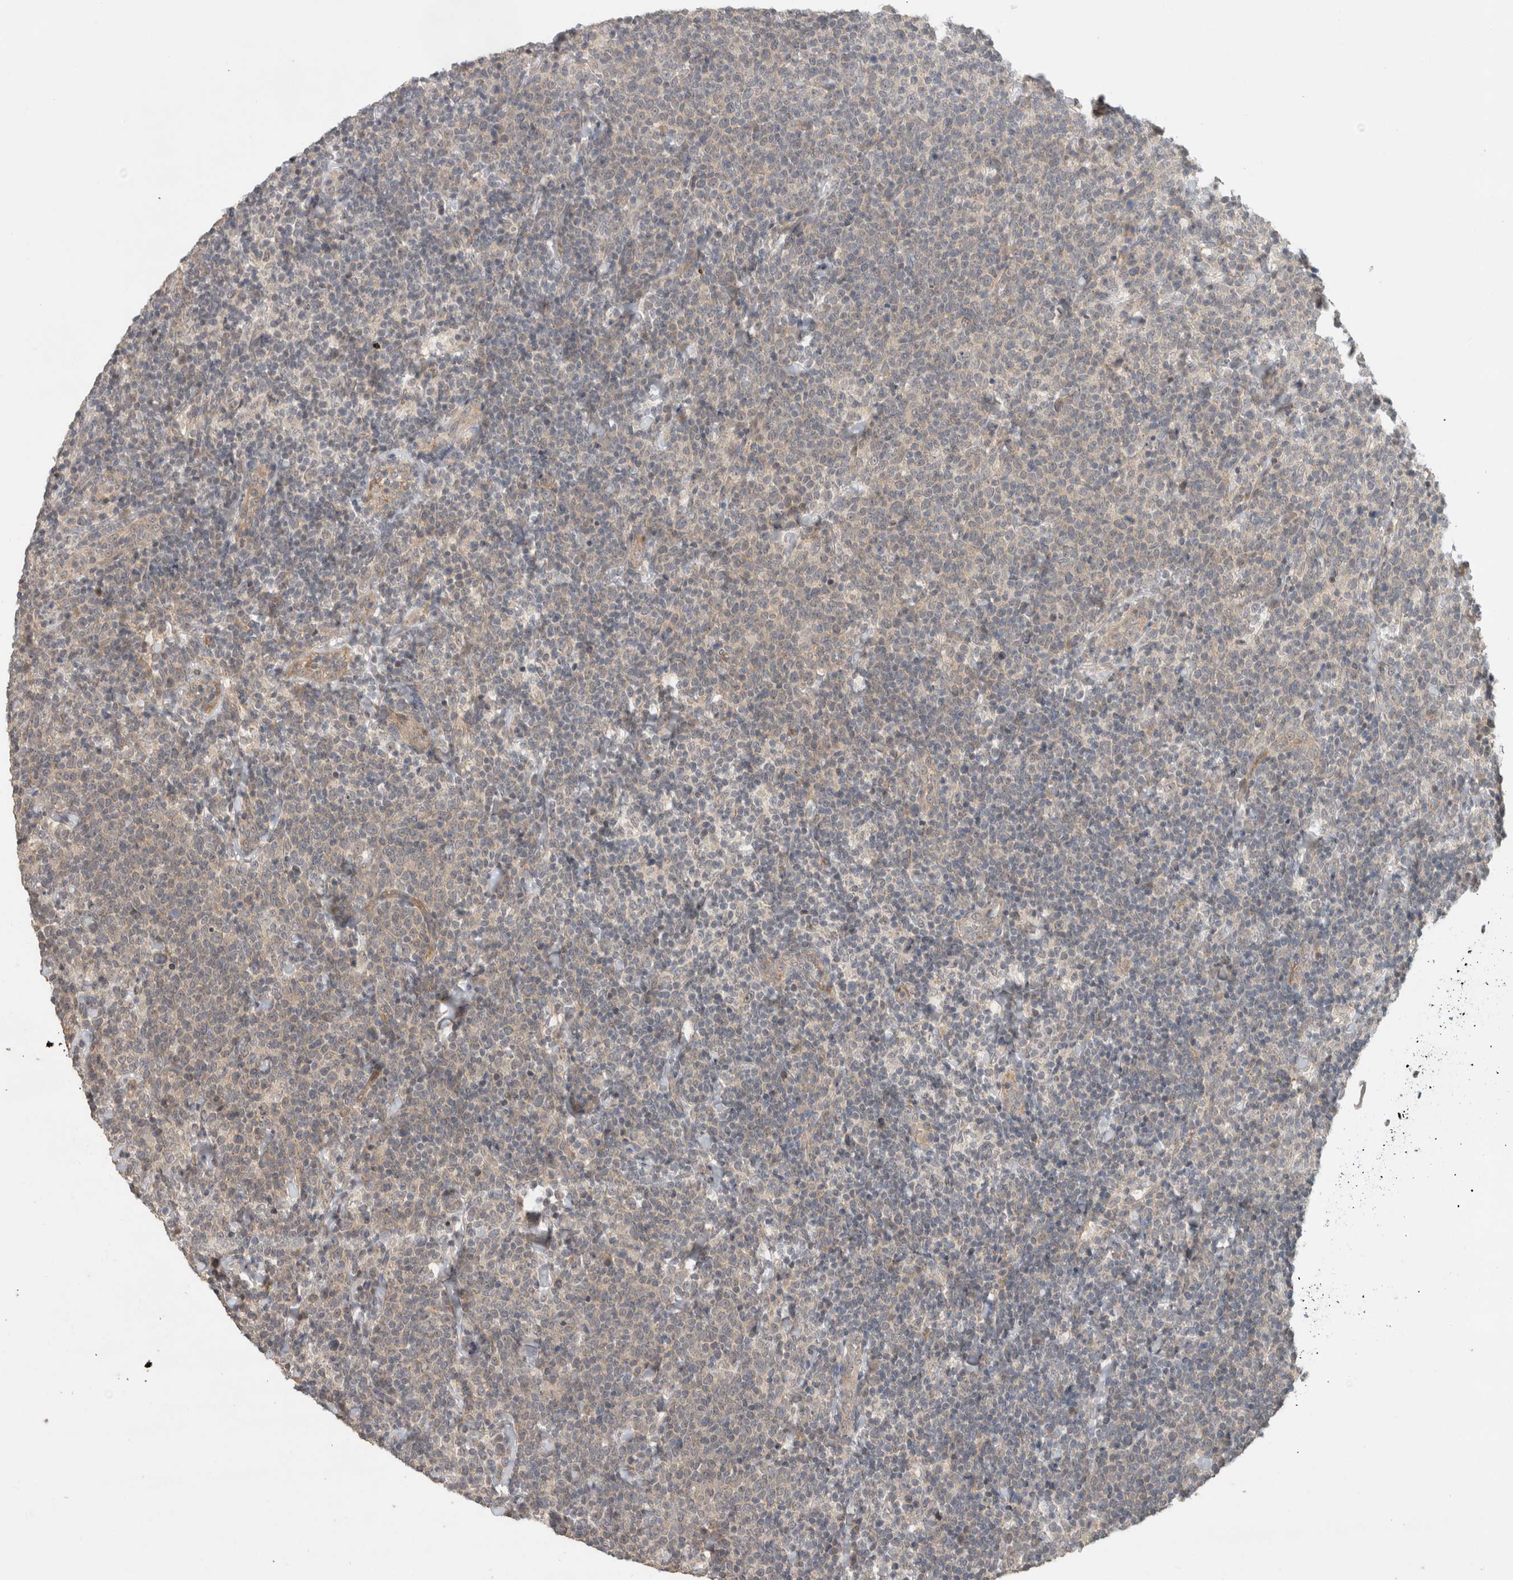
{"staining": {"intensity": "negative", "quantity": "none", "location": "none"}, "tissue": "lymphoma", "cell_type": "Tumor cells", "image_type": "cancer", "snomed": [{"axis": "morphology", "description": "Malignant lymphoma, non-Hodgkin's type, High grade"}, {"axis": "topography", "description": "Lymph node"}], "caption": "This is an IHC histopathology image of lymphoma. There is no positivity in tumor cells.", "gene": "ERCC6L2", "patient": {"sex": "male", "age": 61}}